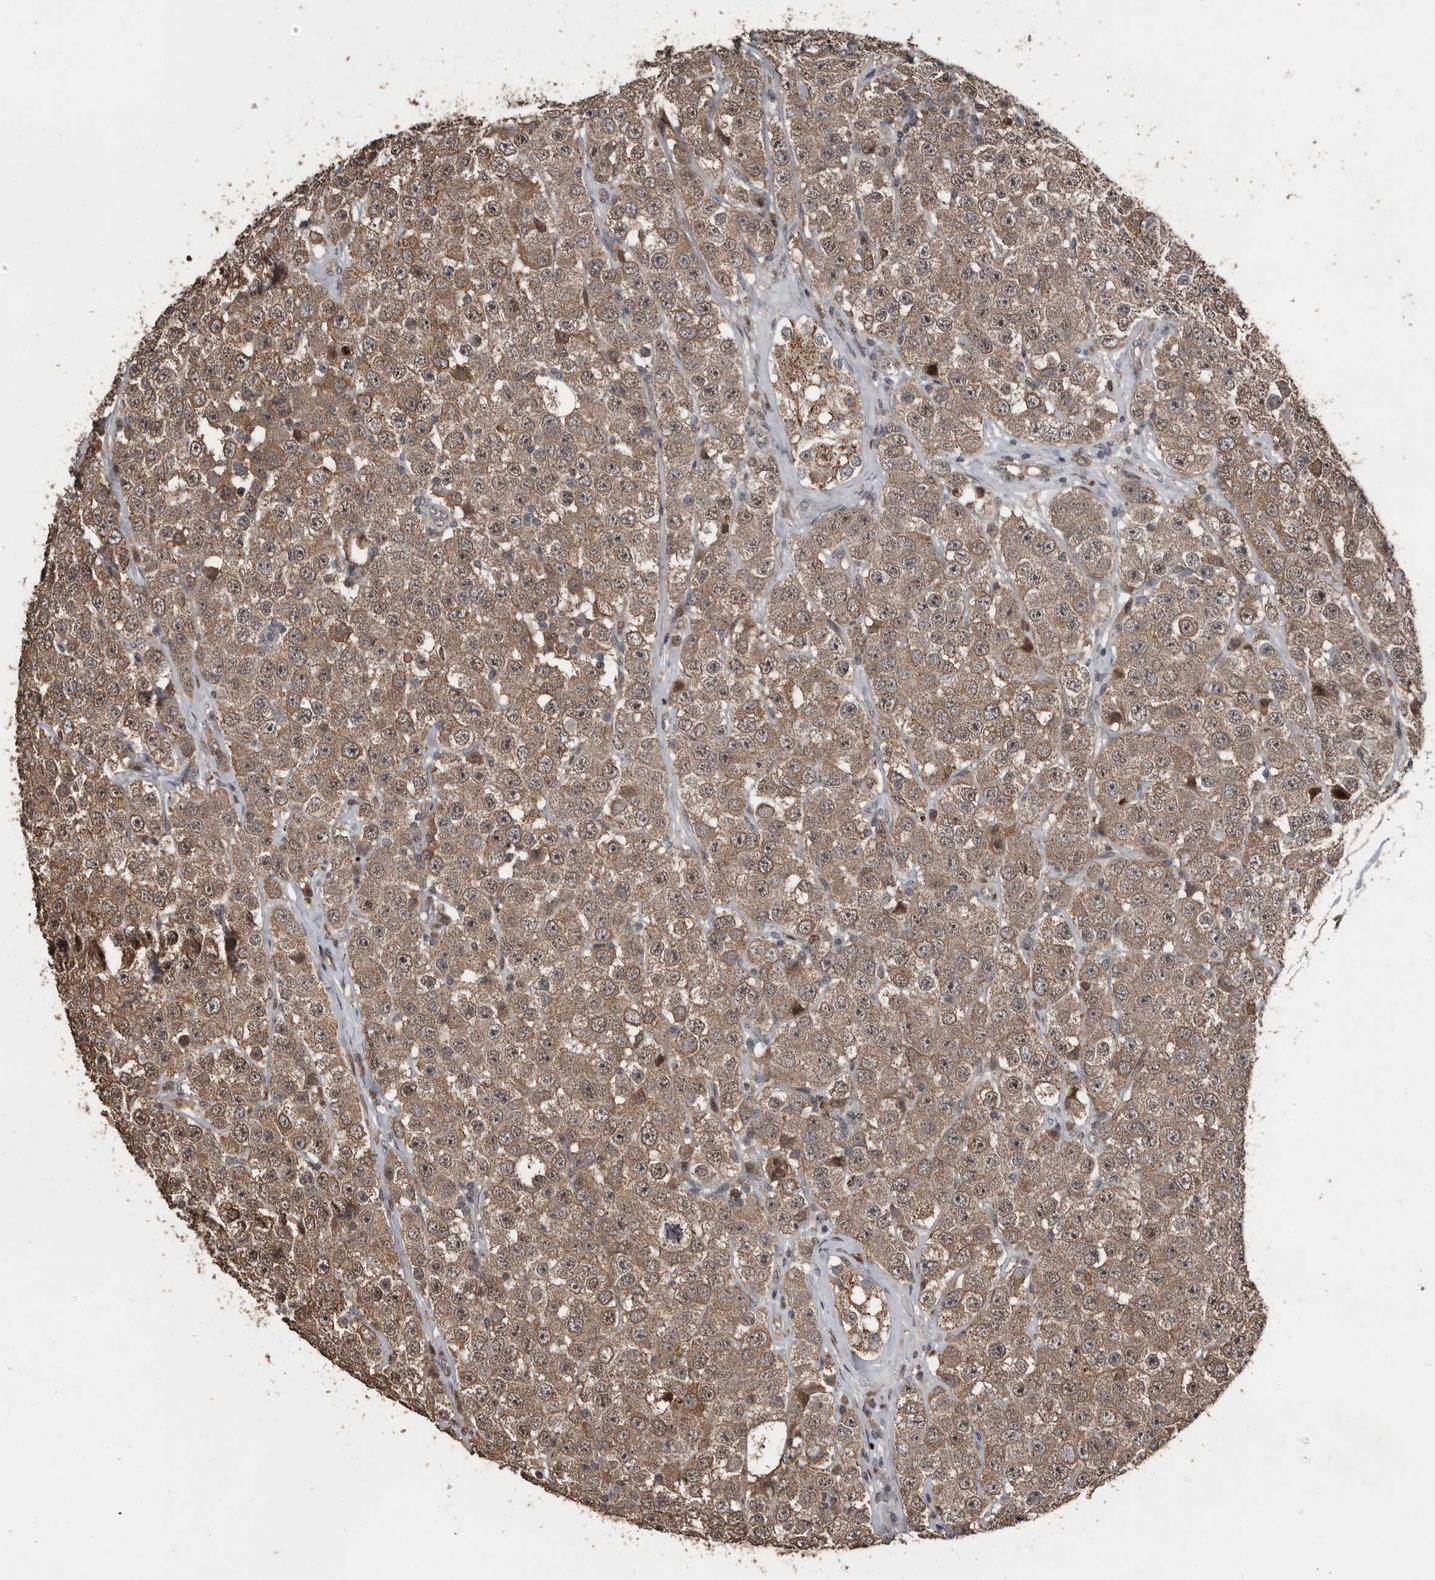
{"staining": {"intensity": "moderate", "quantity": ">75%", "location": "cytoplasmic/membranous"}, "tissue": "testis cancer", "cell_type": "Tumor cells", "image_type": "cancer", "snomed": [{"axis": "morphology", "description": "Seminoma, NOS"}, {"axis": "topography", "description": "Testis"}], "caption": "Protein positivity by immunohistochemistry (IHC) displays moderate cytoplasmic/membranous staining in about >75% of tumor cells in testis seminoma. Using DAB (3,3'-diaminobenzidine) (brown) and hematoxylin (blue) stains, captured at high magnification using brightfield microscopy.", "gene": "FSBP", "patient": {"sex": "male", "age": 28}}